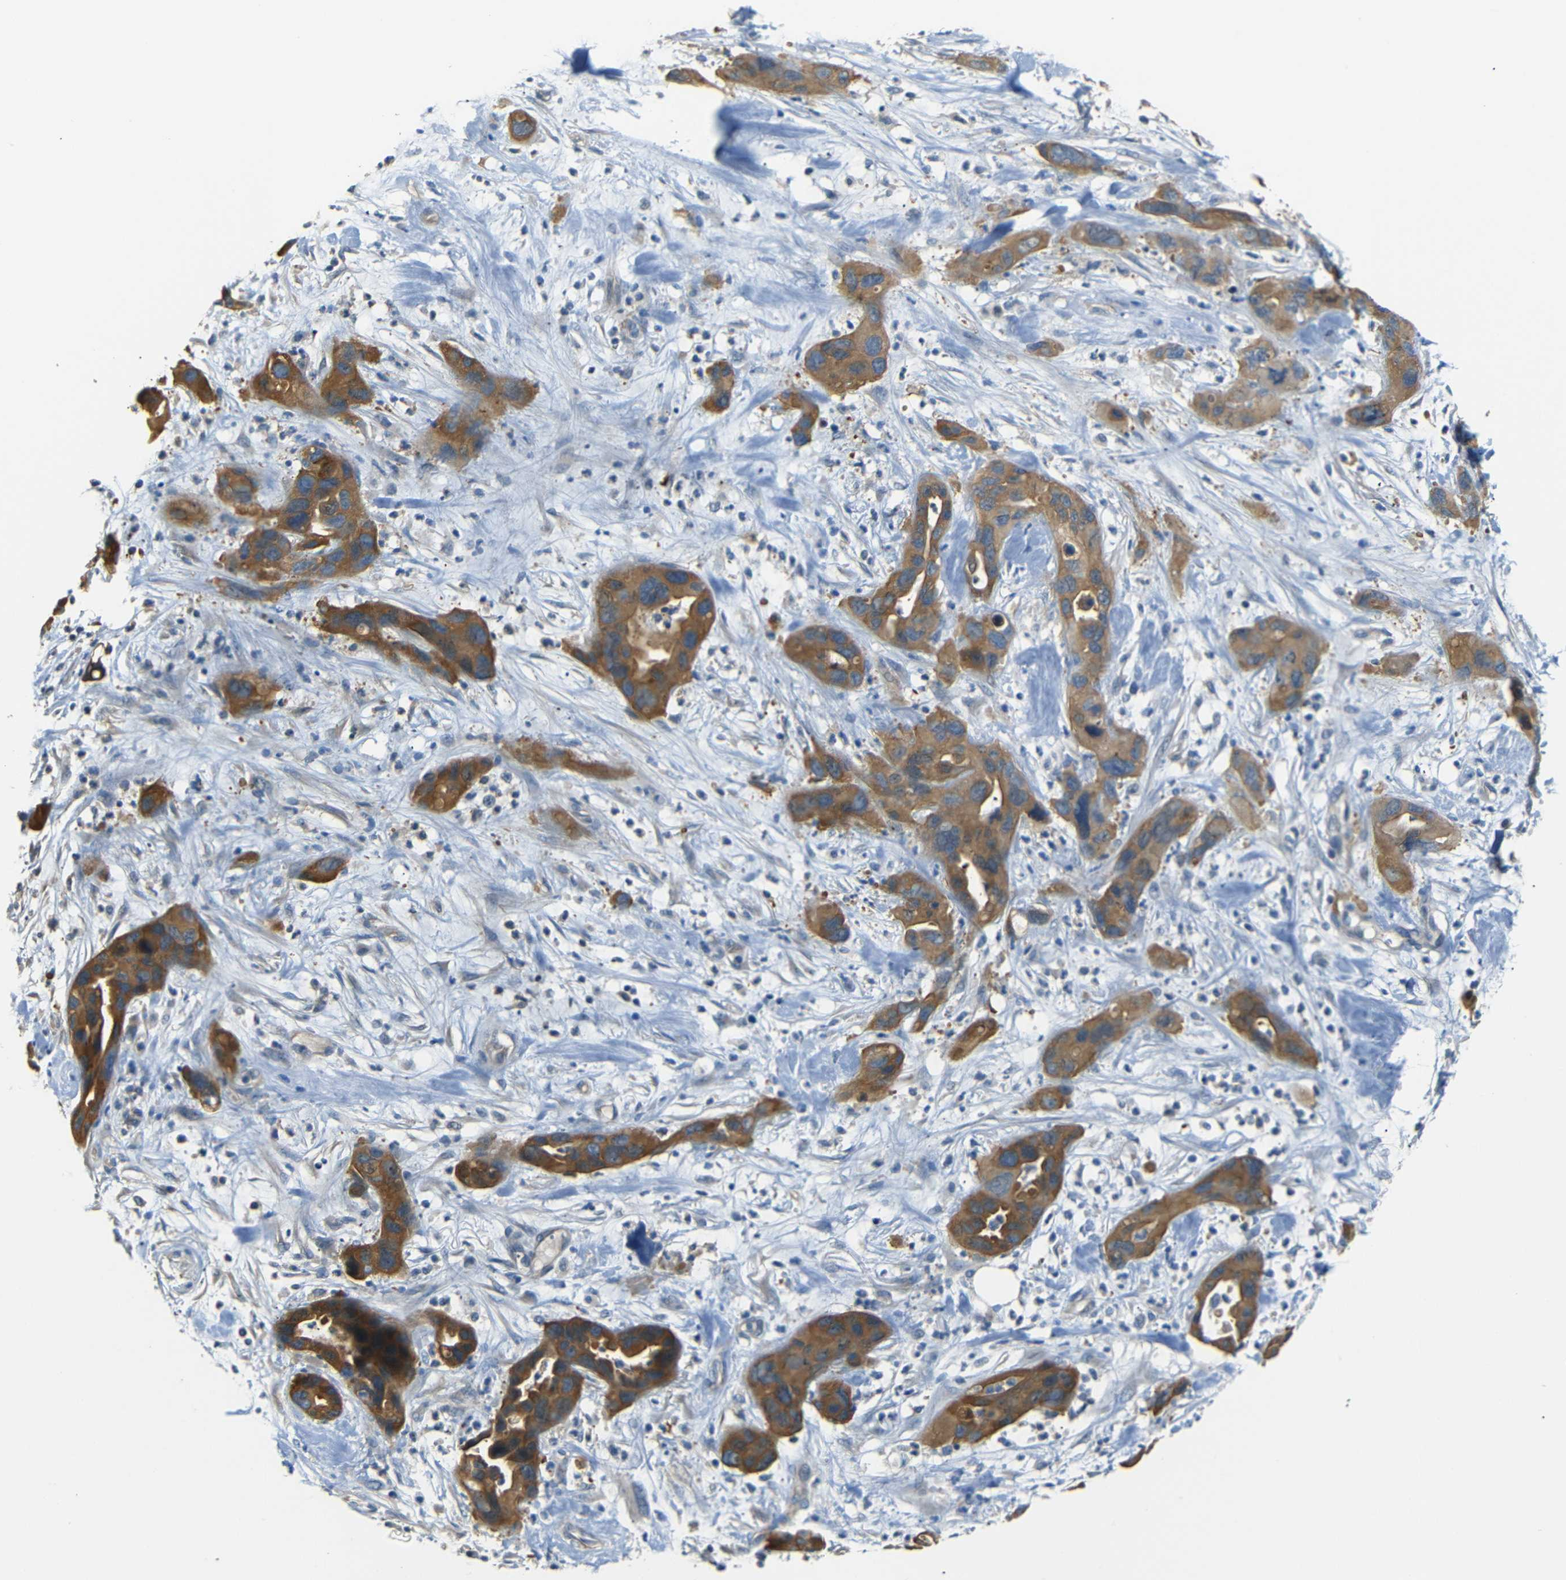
{"staining": {"intensity": "moderate", "quantity": ">75%", "location": "cytoplasmic/membranous"}, "tissue": "pancreatic cancer", "cell_type": "Tumor cells", "image_type": "cancer", "snomed": [{"axis": "morphology", "description": "Adenocarcinoma, NOS"}, {"axis": "topography", "description": "Pancreas"}], "caption": "The photomicrograph displays immunohistochemical staining of pancreatic cancer. There is moderate cytoplasmic/membranous positivity is present in approximately >75% of tumor cells.", "gene": "SFN", "patient": {"sex": "female", "age": 71}}